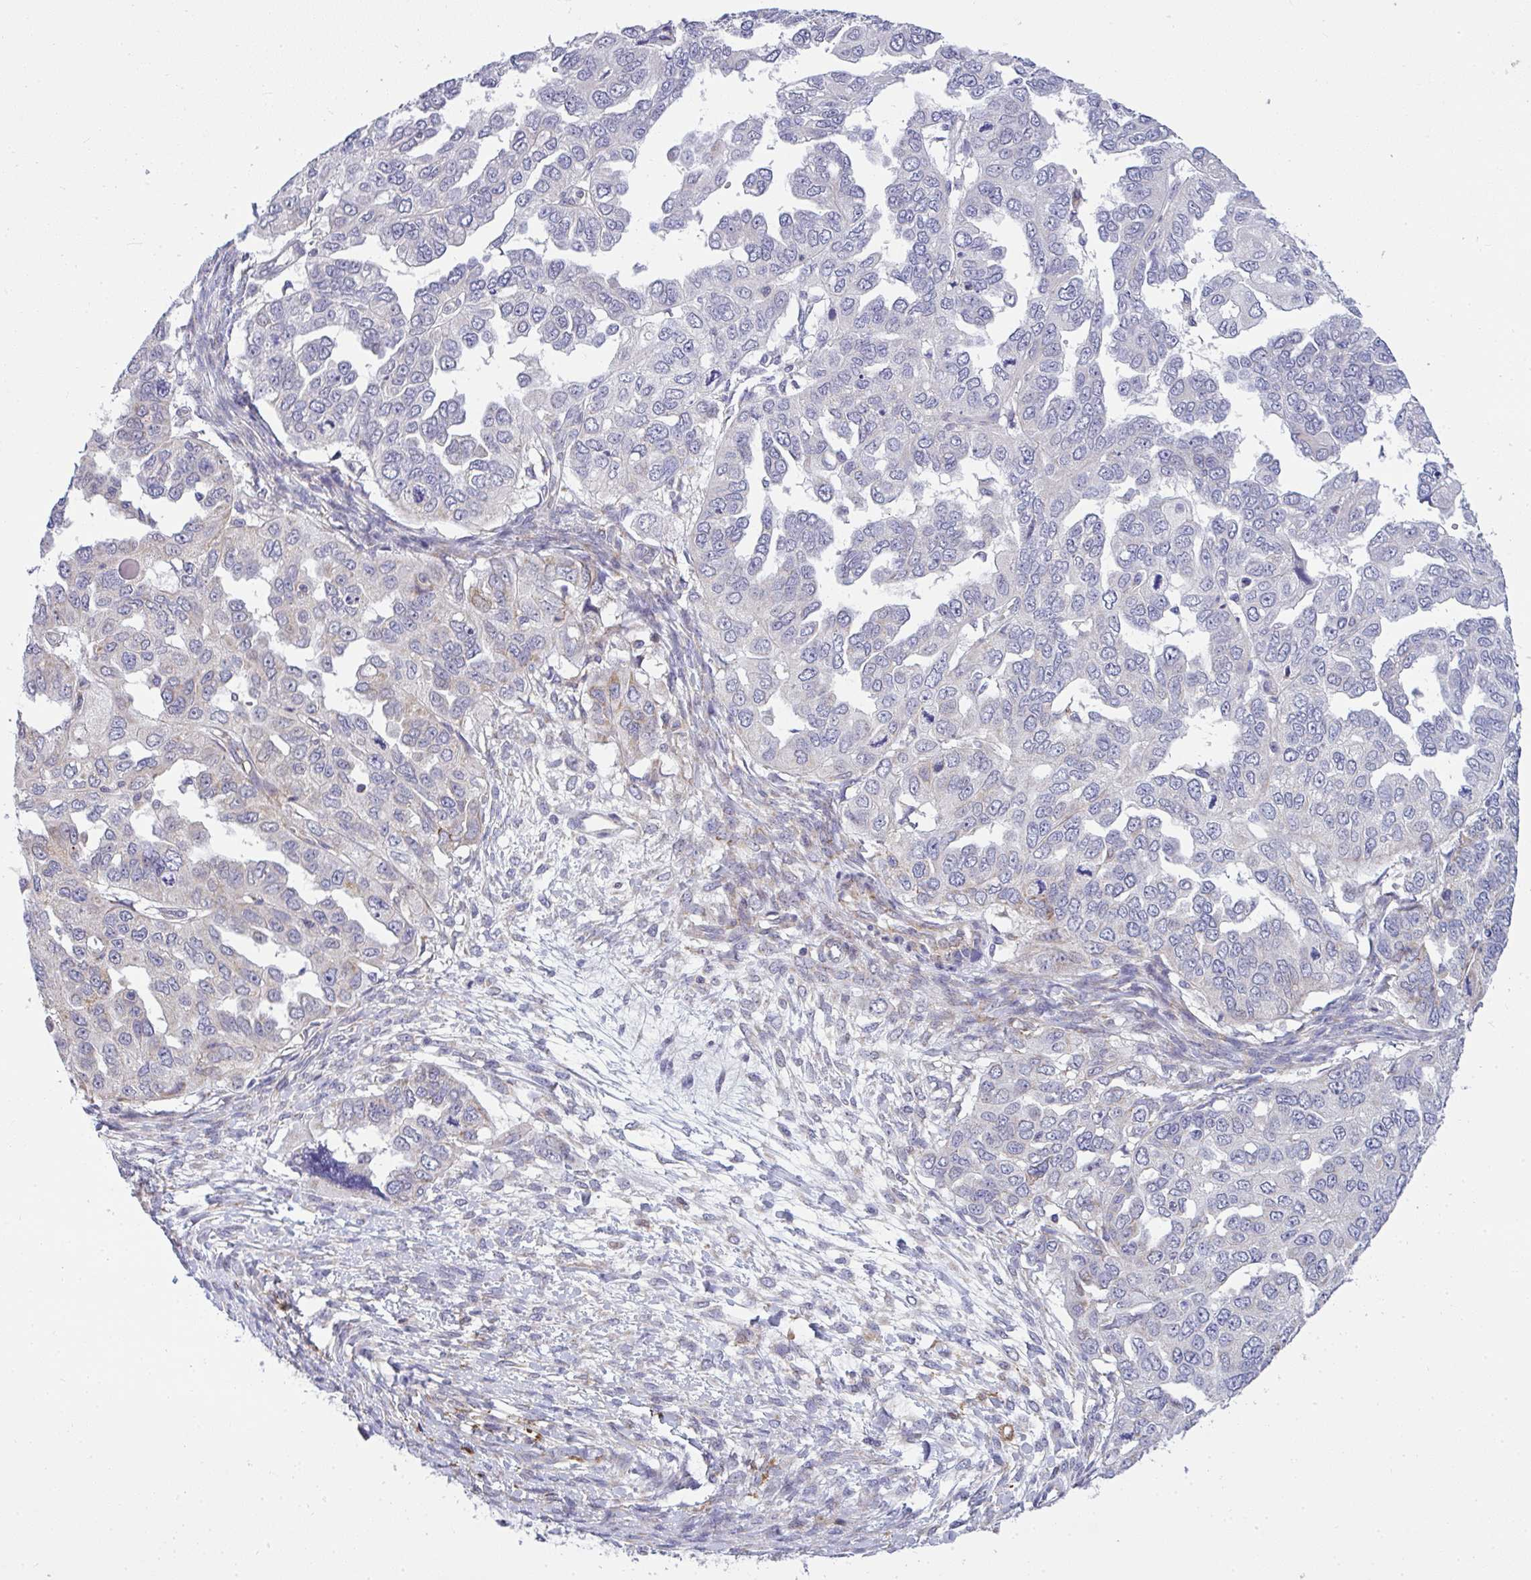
{"staining": {"intensity": "negative", "quantity": "none", "location": "none"}, "tissue": "ovarian cancer", "cell_type": "Tumor cells", "image_type": "cancer", "snomed": [{"axis": "morphology", "description": "Cystadenocarcinoma, serous, NOS"}, {"axis": "topography", "description": "Ovary"}], "caption": "Tumor cells show no significant positivity in ovarian cancer. Nuclei are stained in blue.", "gene": "SRRM4", "patient": {"sex": "female", "age": 53}}